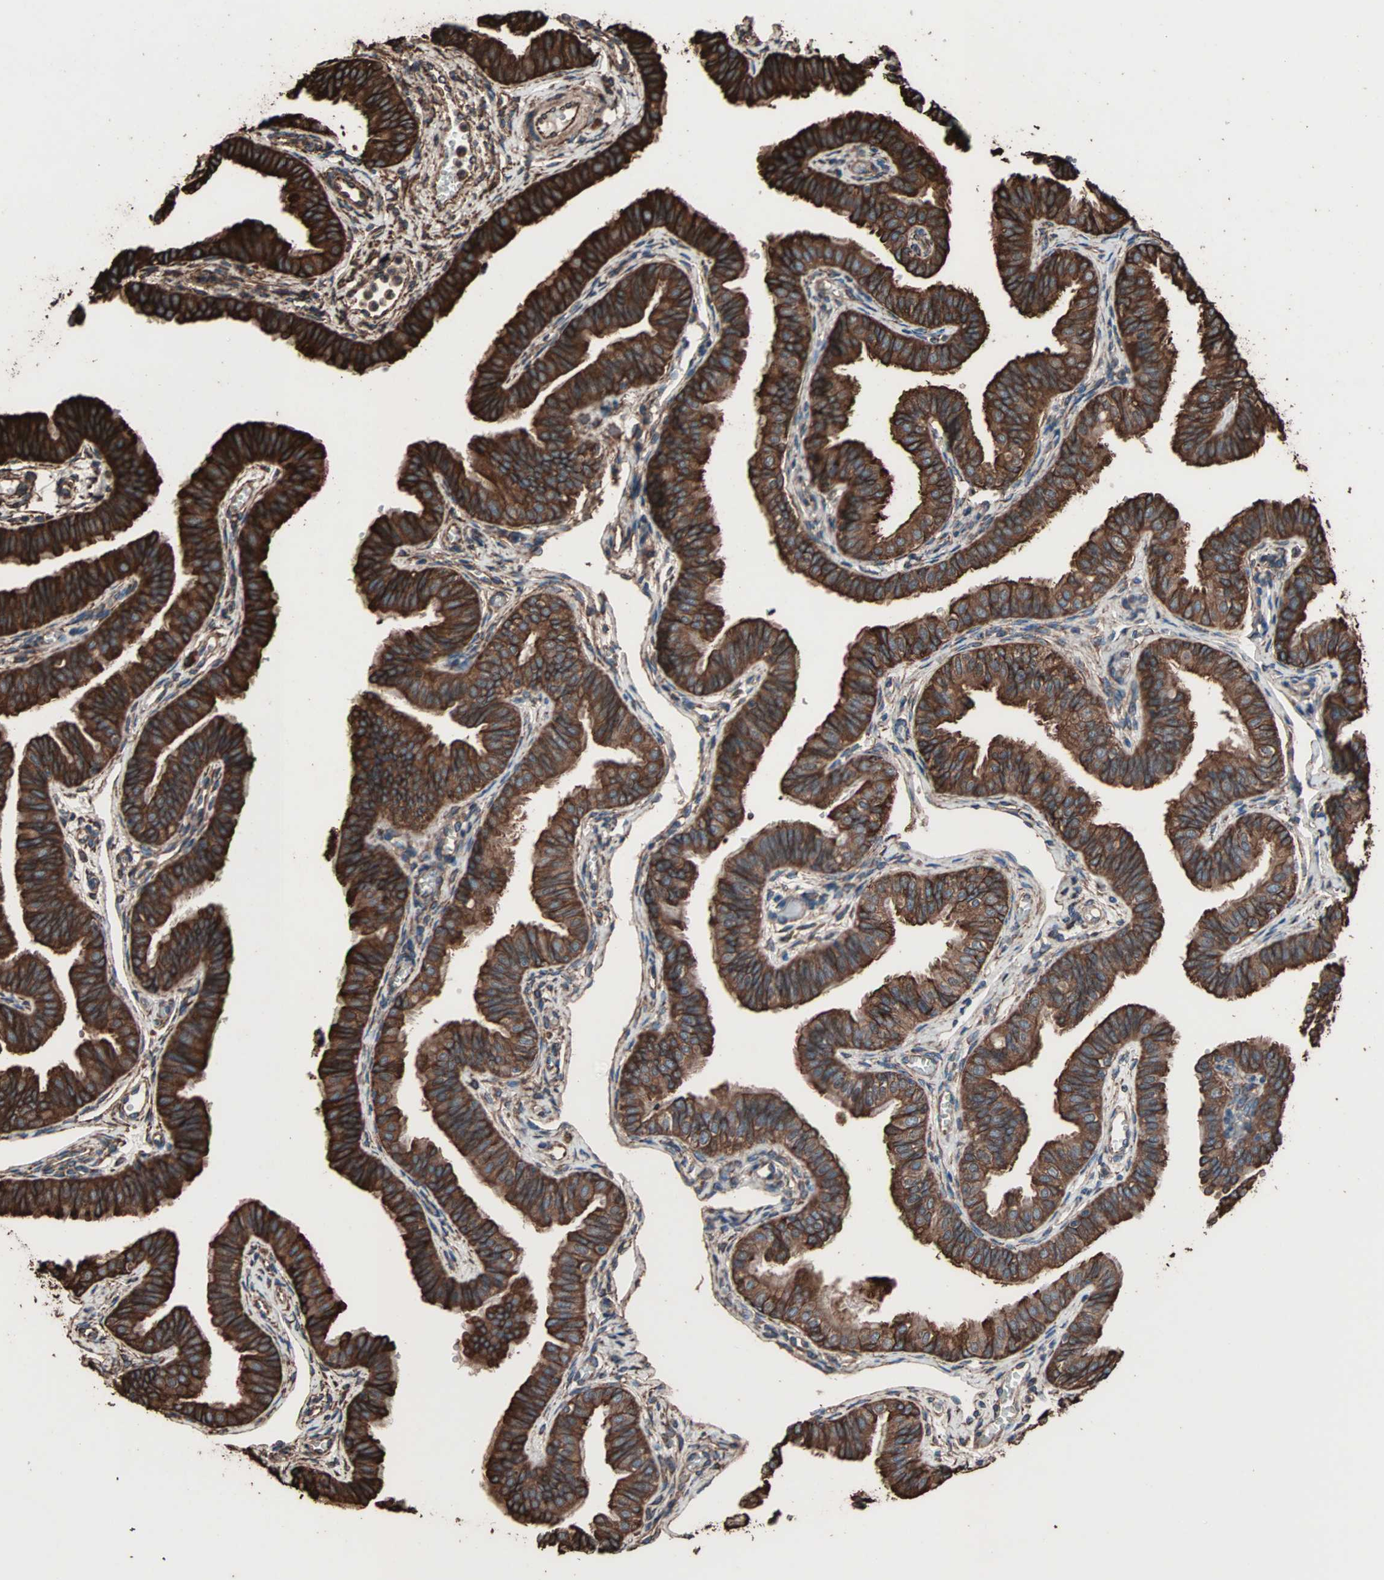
{"staining": {"intensity": "strong", "quantity": ">75%", "location": "cytoplasmic/membranous"}, "tissue": "fallopian tube", "cell_type": "Glandular cells", "image_type": "normal", "snomed": [{"axis": "morphology", "description": "Normal tissue, NOS"}, {"axis": "morphology", "description": "Dermoid, NOS"}, {"axis": "topography", "description": "Fallopian tube"}], "caption": "Benign fallopian tube displays strong cytoplasmic/membranous staining in about >75% of glandular cells, visualized by immunohistochemistry. The staining is performed using DAB brown chromogen to label protein expression. The nuclei are counter-stained blue using hematoxylin.", "gene": "HSP90B1", "patient": {"sex": "female", "age": 33}}